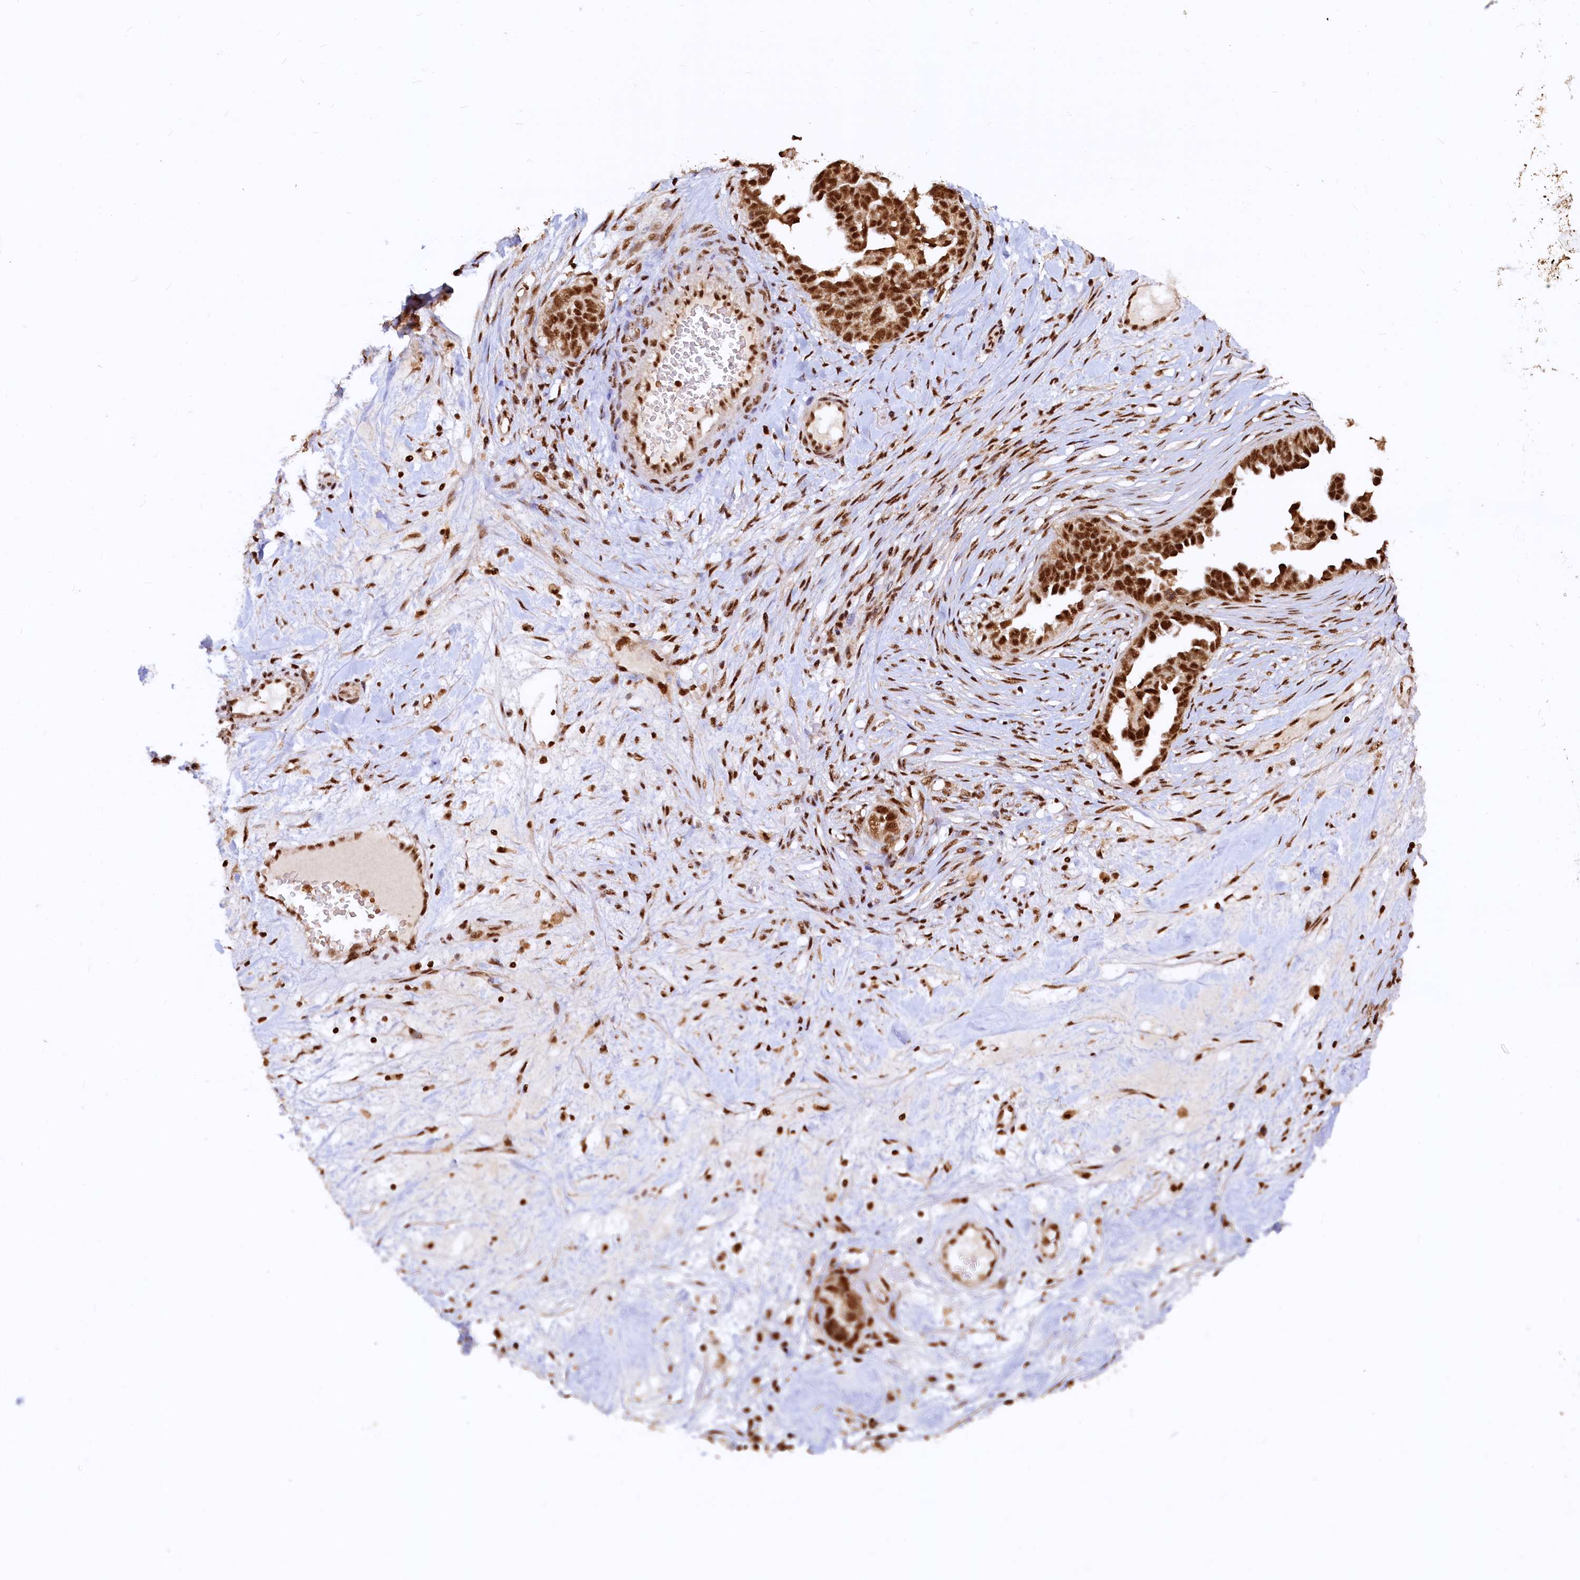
{"staining": {"intensity": "strong", "quantity": ">75%", "location": "nuclear"}, "tissue": "ovarian cancer", "cell_type": "Tumor cells", "image_type": "cancer", "snomed": [{"axis": "morphology", "description": "Cystadenocarcinoma, serous, NOS"}, {"axis": "topography", "description": "Ovary"}], "caption": "The histopathology image shows immunohistochemical staining of serous cystadenocarcinoma (ovarian). There is strong nuclear expression is appreciated in about >75% of tumor cells.", "gene": "RSRC2", "patient": {"sex": "female", "age": 54}}